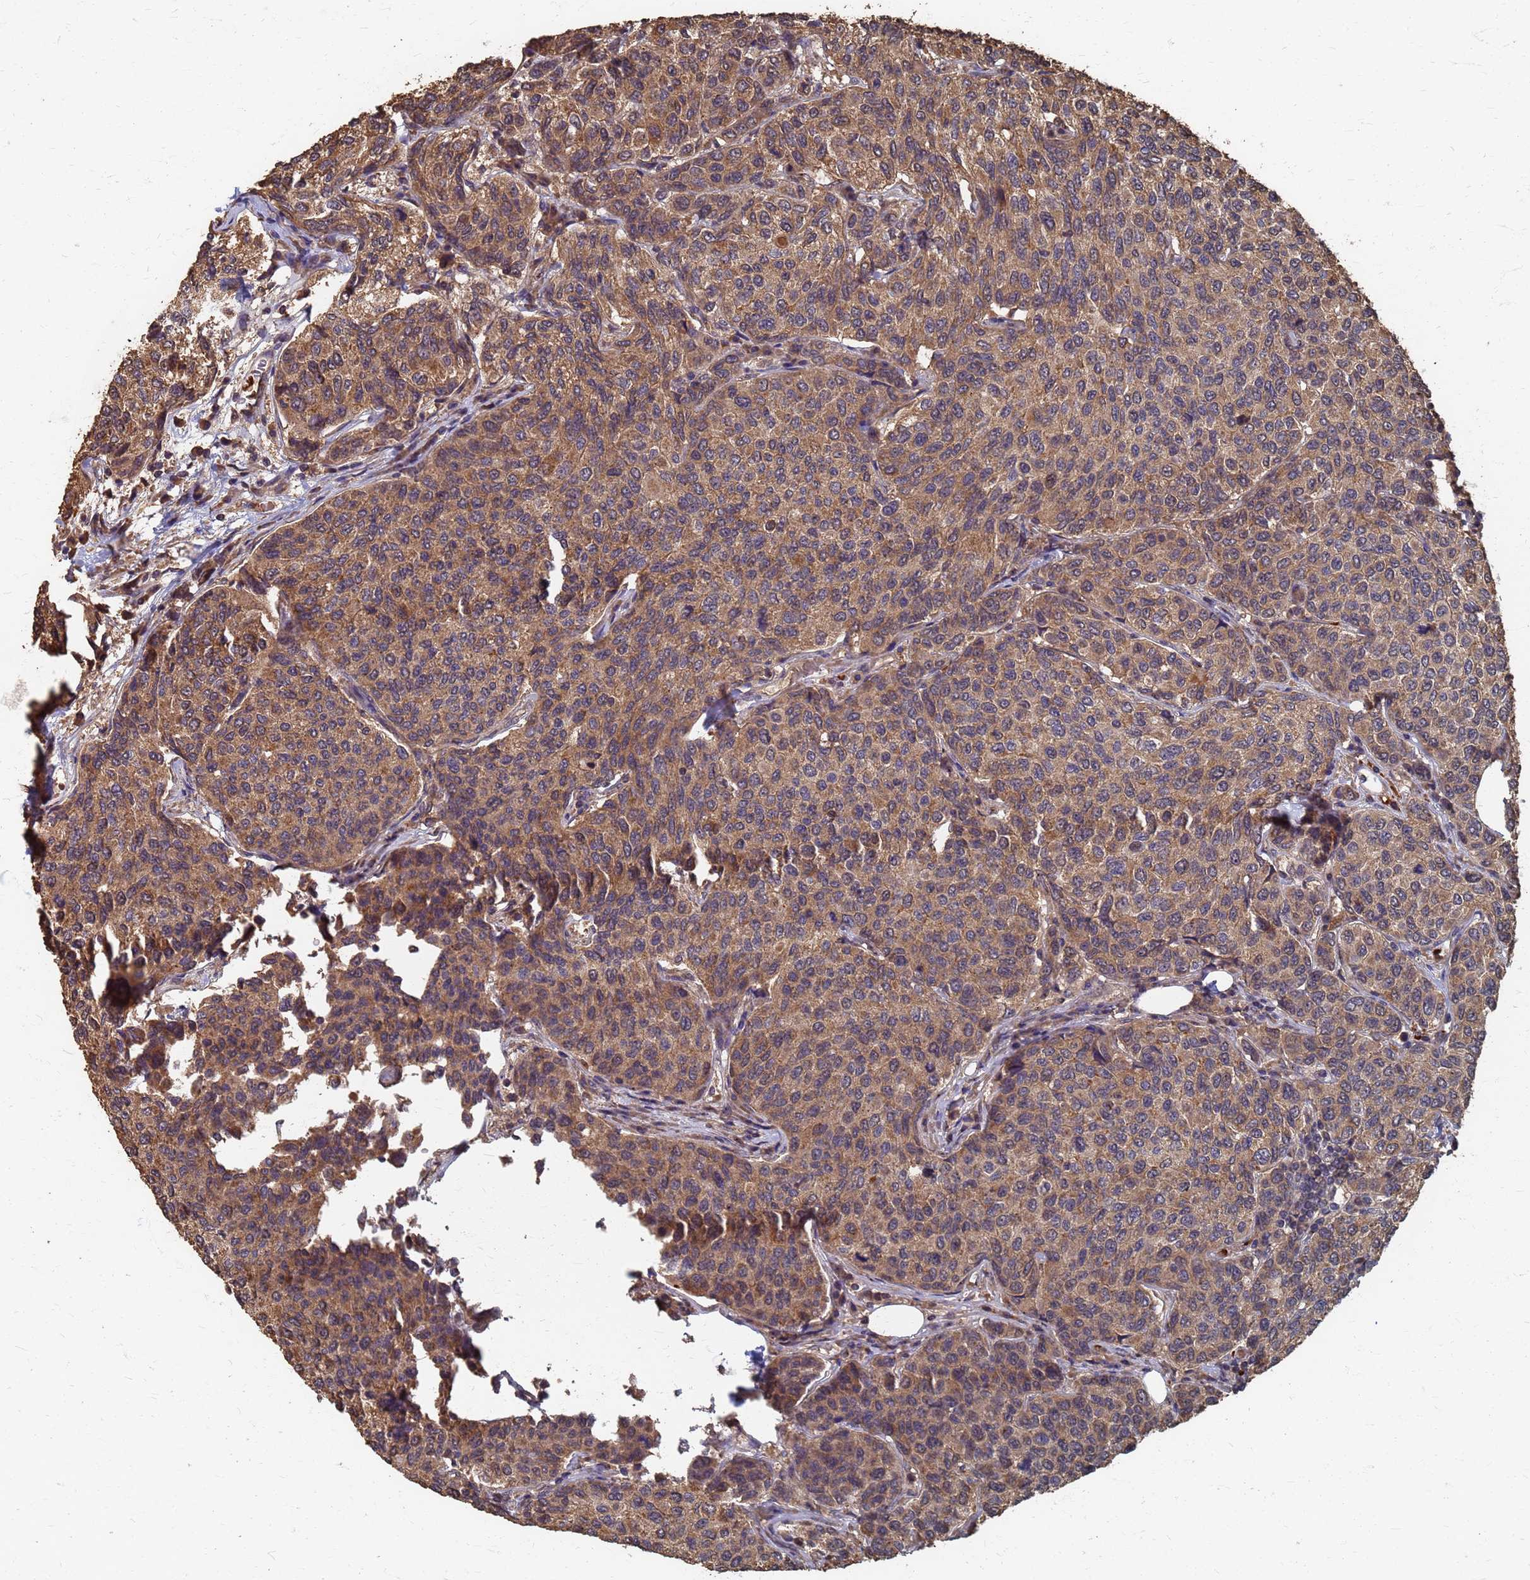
{"staining": {"intensity": "moderate", "quantity": ">75%", "location": "cytoplasmic/membranous"}, "tissue": "breast cancer", "cell_type": "Tumor cells", "image_type": "cancer", "snomed": [{"axis": "morphology", "description": "Duct carcinoma"}, {"axis": "topography", "description": "Breast"}], "caption": "Moderate cytoplasmic/membranous protein positivity is appreciated in about >75% of tumor cells in breast cancer (invasive ductal carcinoma). (brown staining indicates protein expression, while blue staining denotes nuclei).", "gene": "DPH5", "patient": {"sex": "female", "age": 55}}